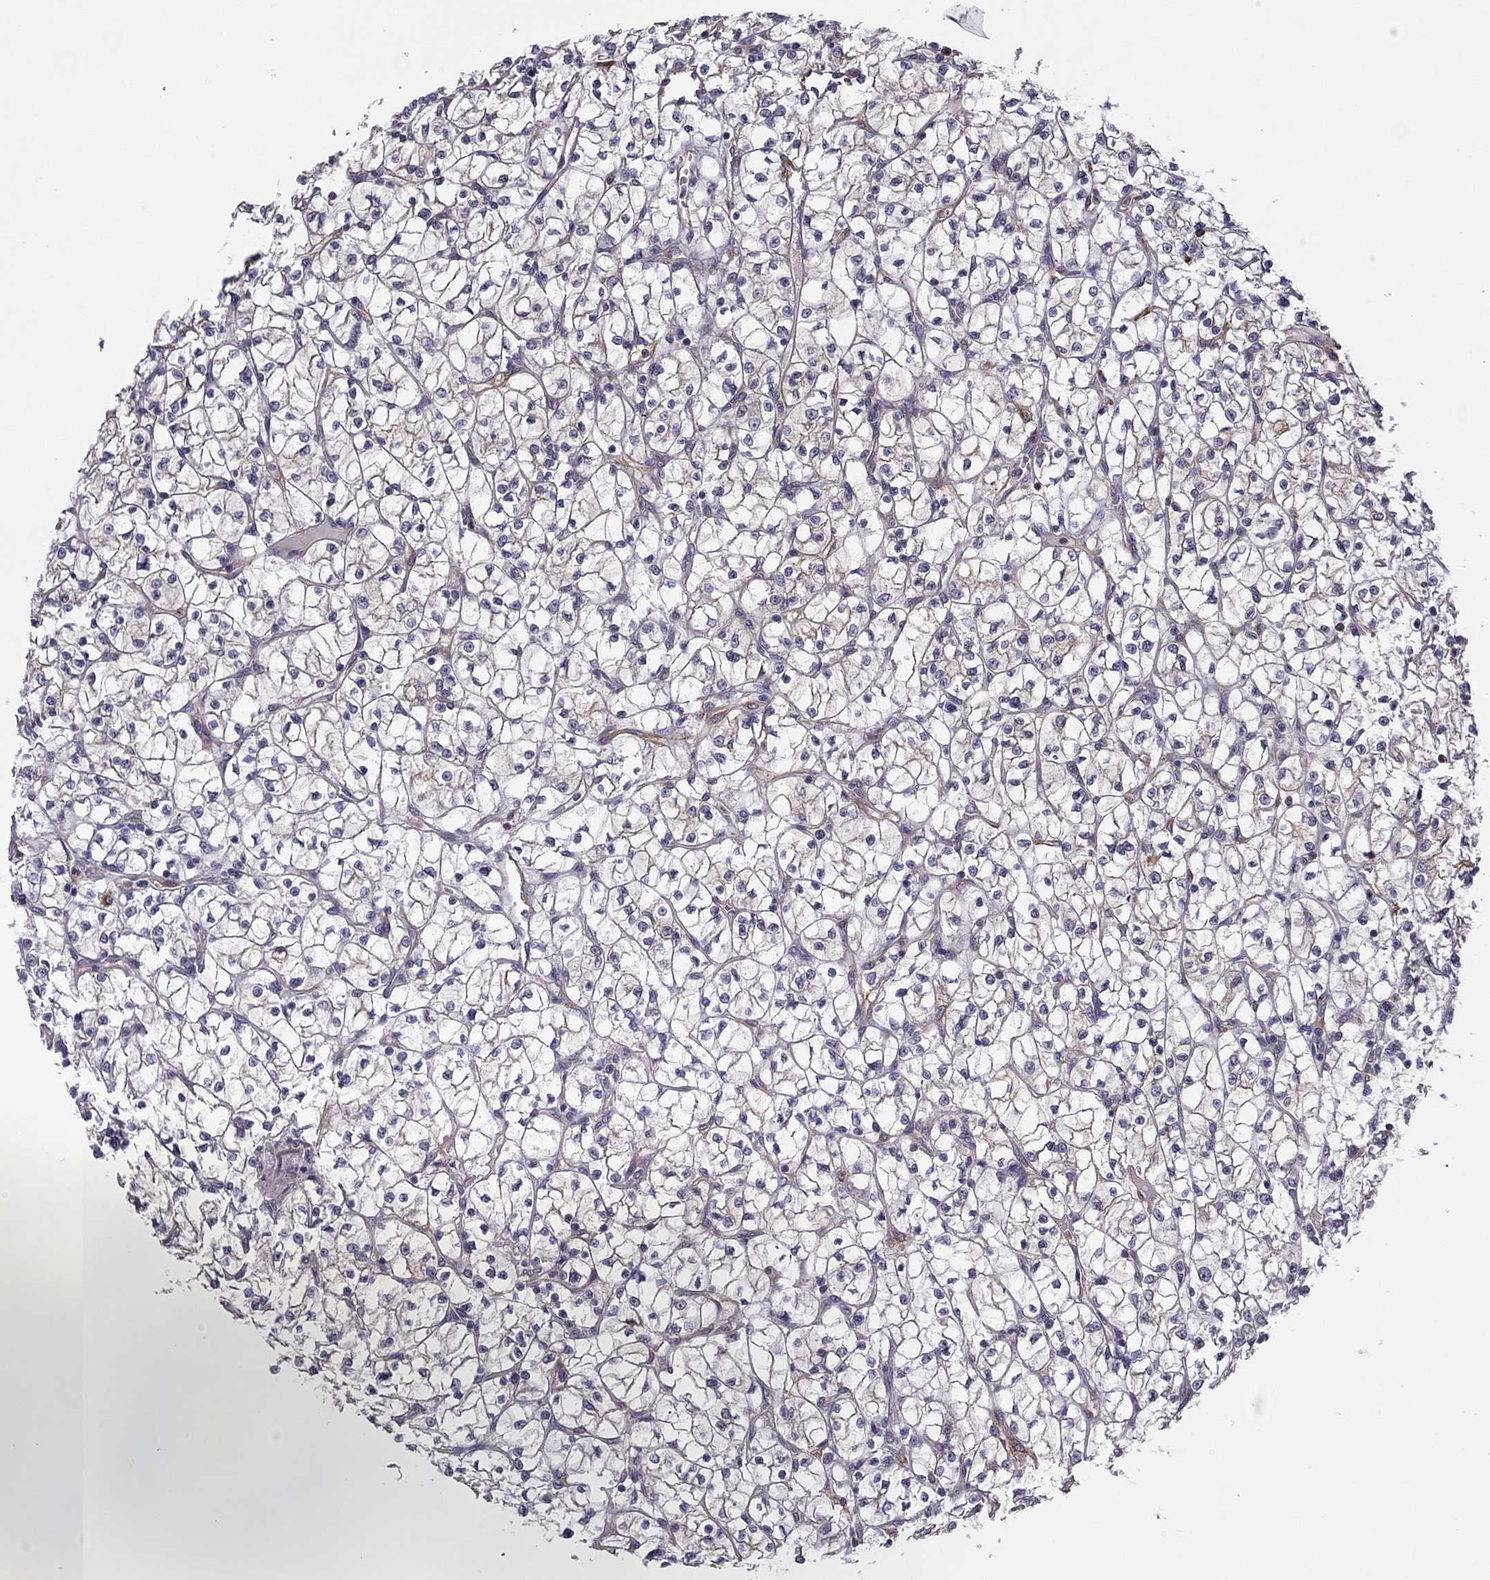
{"staining": {"intensity": "negative", "quantity": "none", "location": "none"}, "tissue": "renal cancer", "cell_type": "Tumor cells", "image_type": "cancer", "snomed": [{"axis": "morphology", "description": "Adenocarcinoma, NOS"}, {"axis": "topography", "description": "Kidney"}], "caption": "Human adenocarcinoma (renal) stained for a protein using immunohistochemistry (IHC) displays no expression in tumor cells.", "gene": "MAP4", "patient": {"sex": "female", "age": 64}}